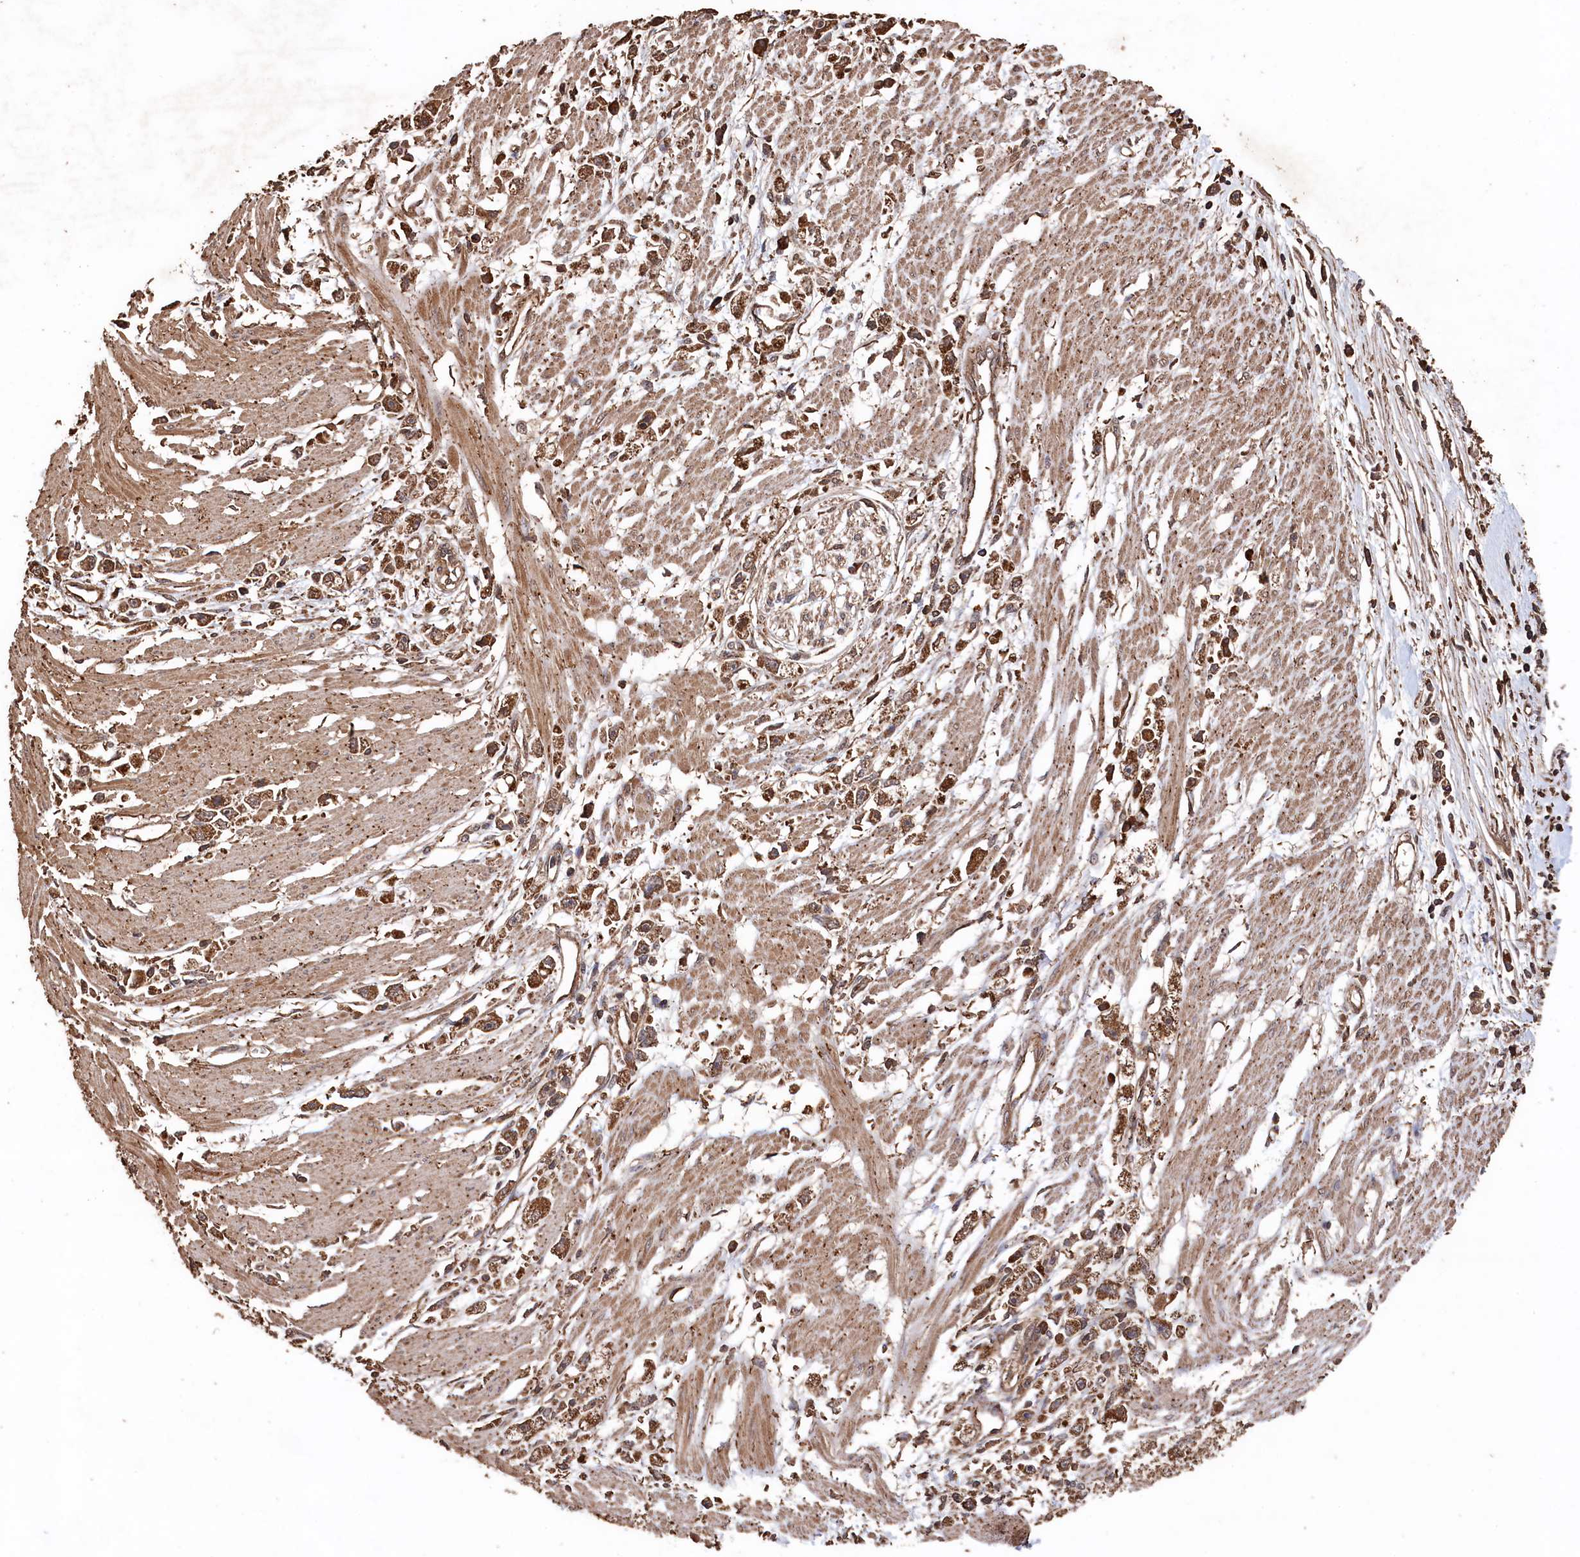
{"staining": {"intensity": "moderate", "quantity": ">75%", "location": "cytoplasmic/membranous"}, "tissue": "stomach cancer", "cell_type": "Tumor cells", "image_type": "cancer", "snomed": [{"axis": "morphology", "description": "Adenocarcinoma, NOS"}, {"axis": "topography", "description": "Stomach"}], "caption": "This photomicrograph displays immunohistochemistry staining of stomach cancer, with medium moderate cytoplasmic/membranous positivity in approximately >75% of tumor cells.", "gene": "SNX33", "patient": {"sex": "female", "age": 59}}